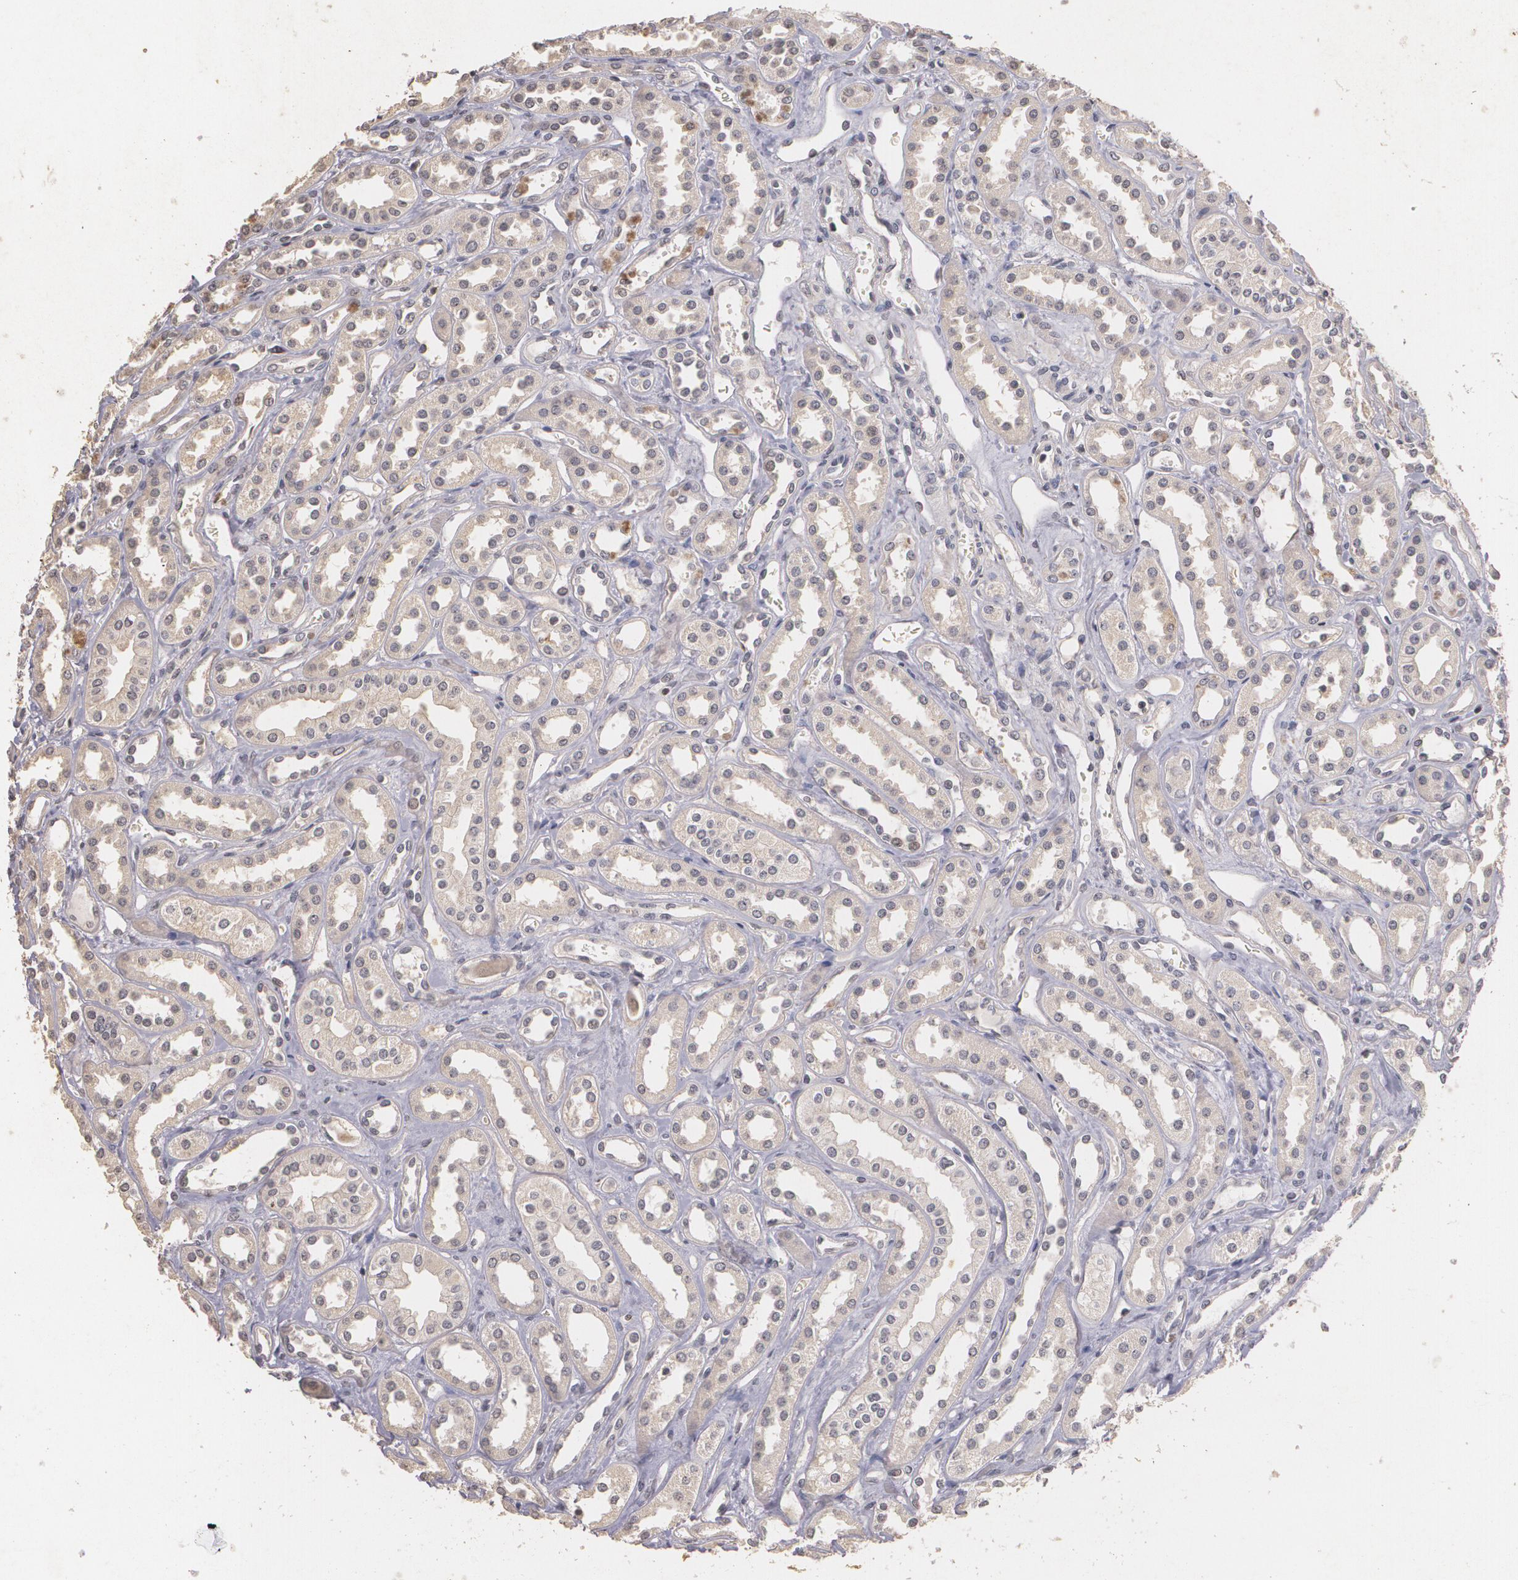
{"staining": {"intensity": "weak", "quantity": "<25%", "location": "nuclear"}, "tissue": "kidney", "cell_type": "Cells in glomeruli", "image_type": "normal", "snomed": [{"axis": "morphology", "description": "Normal tissue, NOS"}, {"axis": "topography", "description": "Kidney"}], "caption": "Immunohistochemistry (IHC) image of normal kidney stained for a protein (brown), which demonstrates no staining in cells in glomeruli. Nuclei are stained in blue.", "gene": "THRB", "patient": {"sex": "female", "age": 52}}